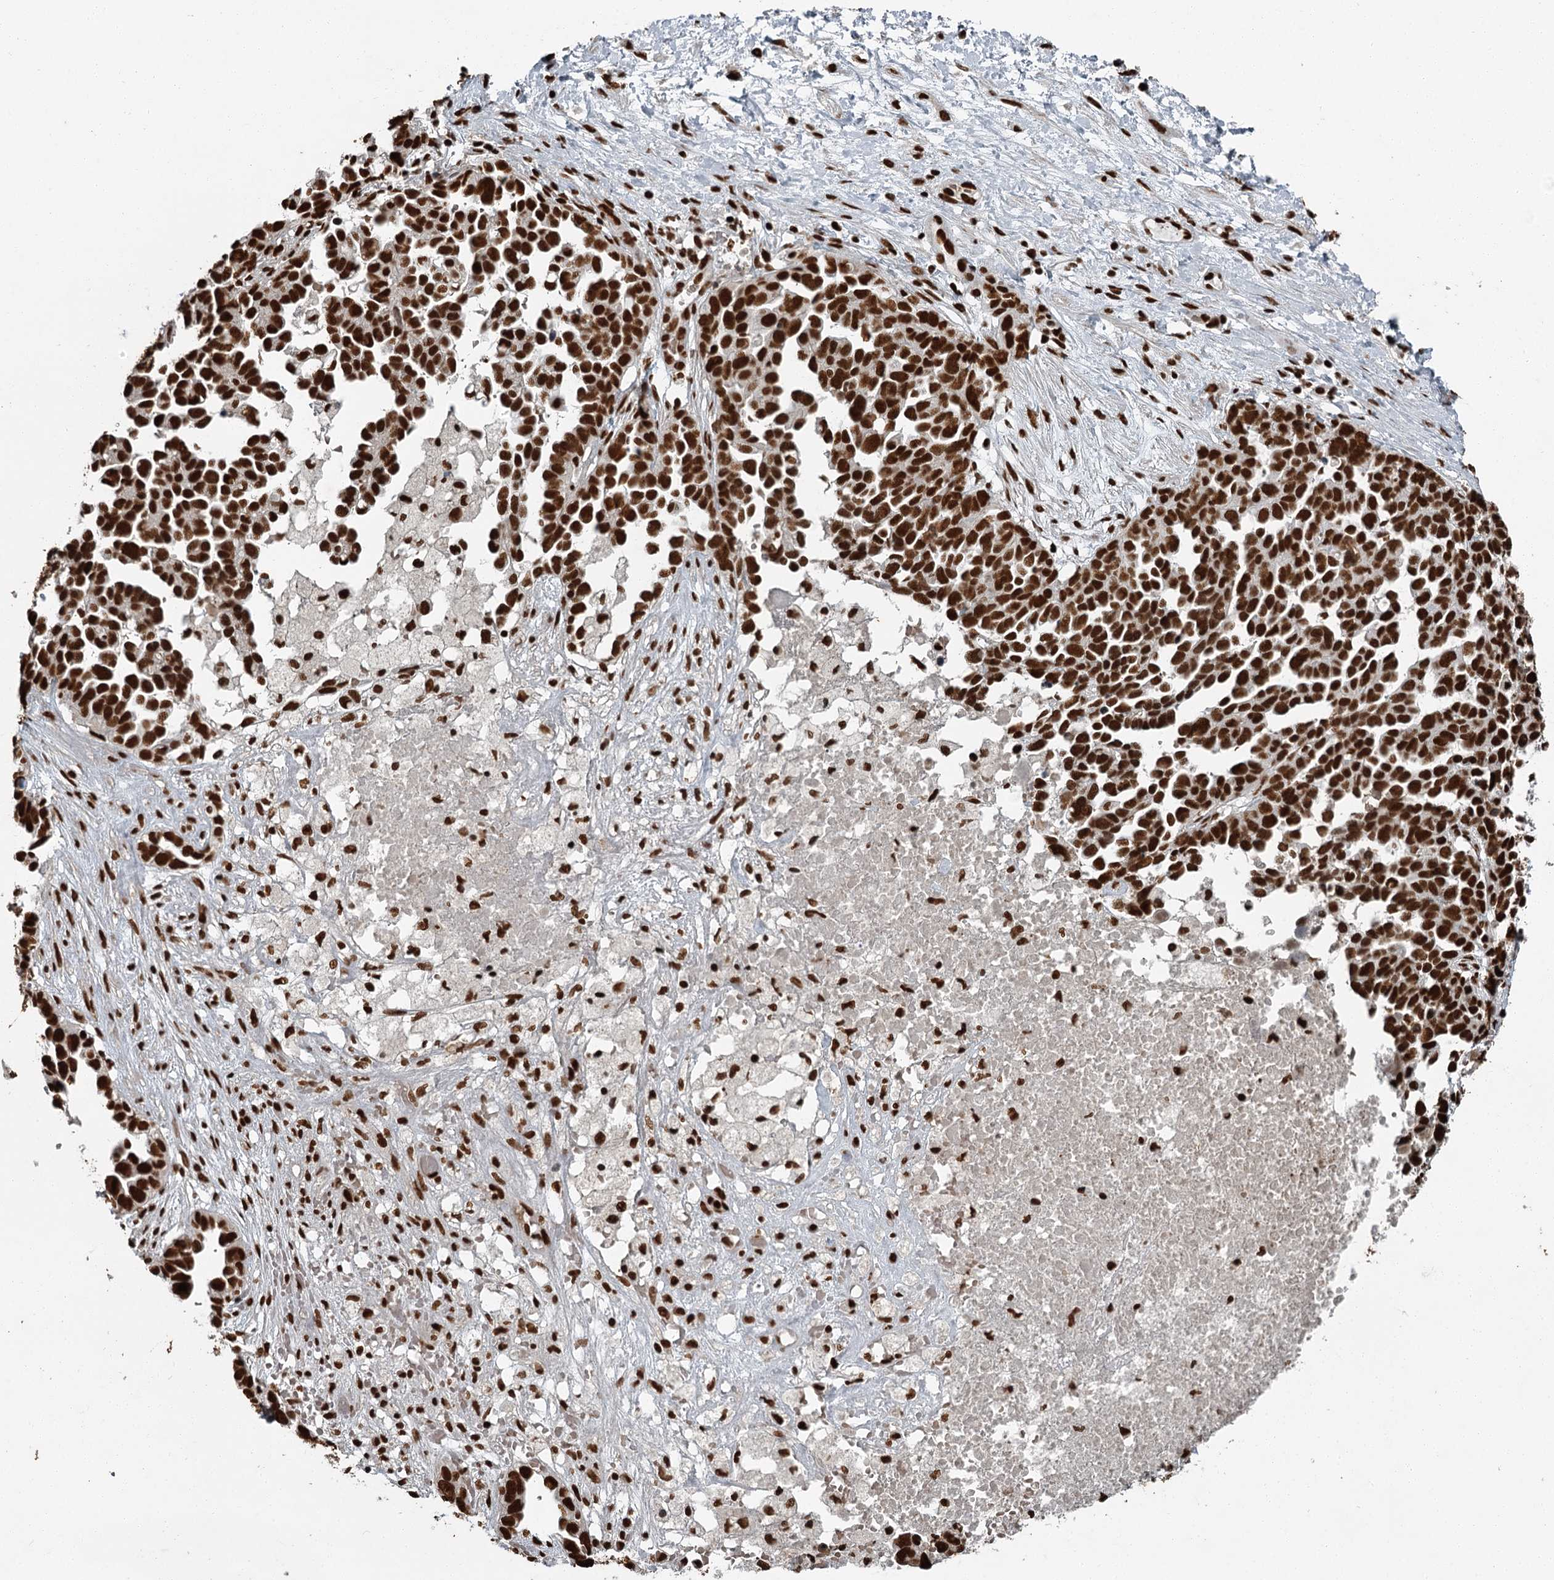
{"staining": {"intensity": "strong", "quantity": ">75%", "location": "nuclear"}, "tissue": "ovarian cancer", "cell_type": "Tumor cells", "image_type": "cancer", "snomed": [{"axis": "morphology", "description": "Cystadenocarcinoma, serous, NOS"}, {"axis": "topography", "description": "Ovary"}], "caption": "Immunohistochemistry (IHC) staining of serous cystadenocarcinoma (ovarian), which displays high levels of strong nuclear expression in approximately >75% of tumor cells indicating strong nuclear protein positivity. The staining was performed using DAB (3,3'-diaminobenzidine) (brown) for protein detection and nuclei were counterstained in hematoxylin (blue).", "gene": "RBBP7", "patient": {"sex": "female", "age": 54}}